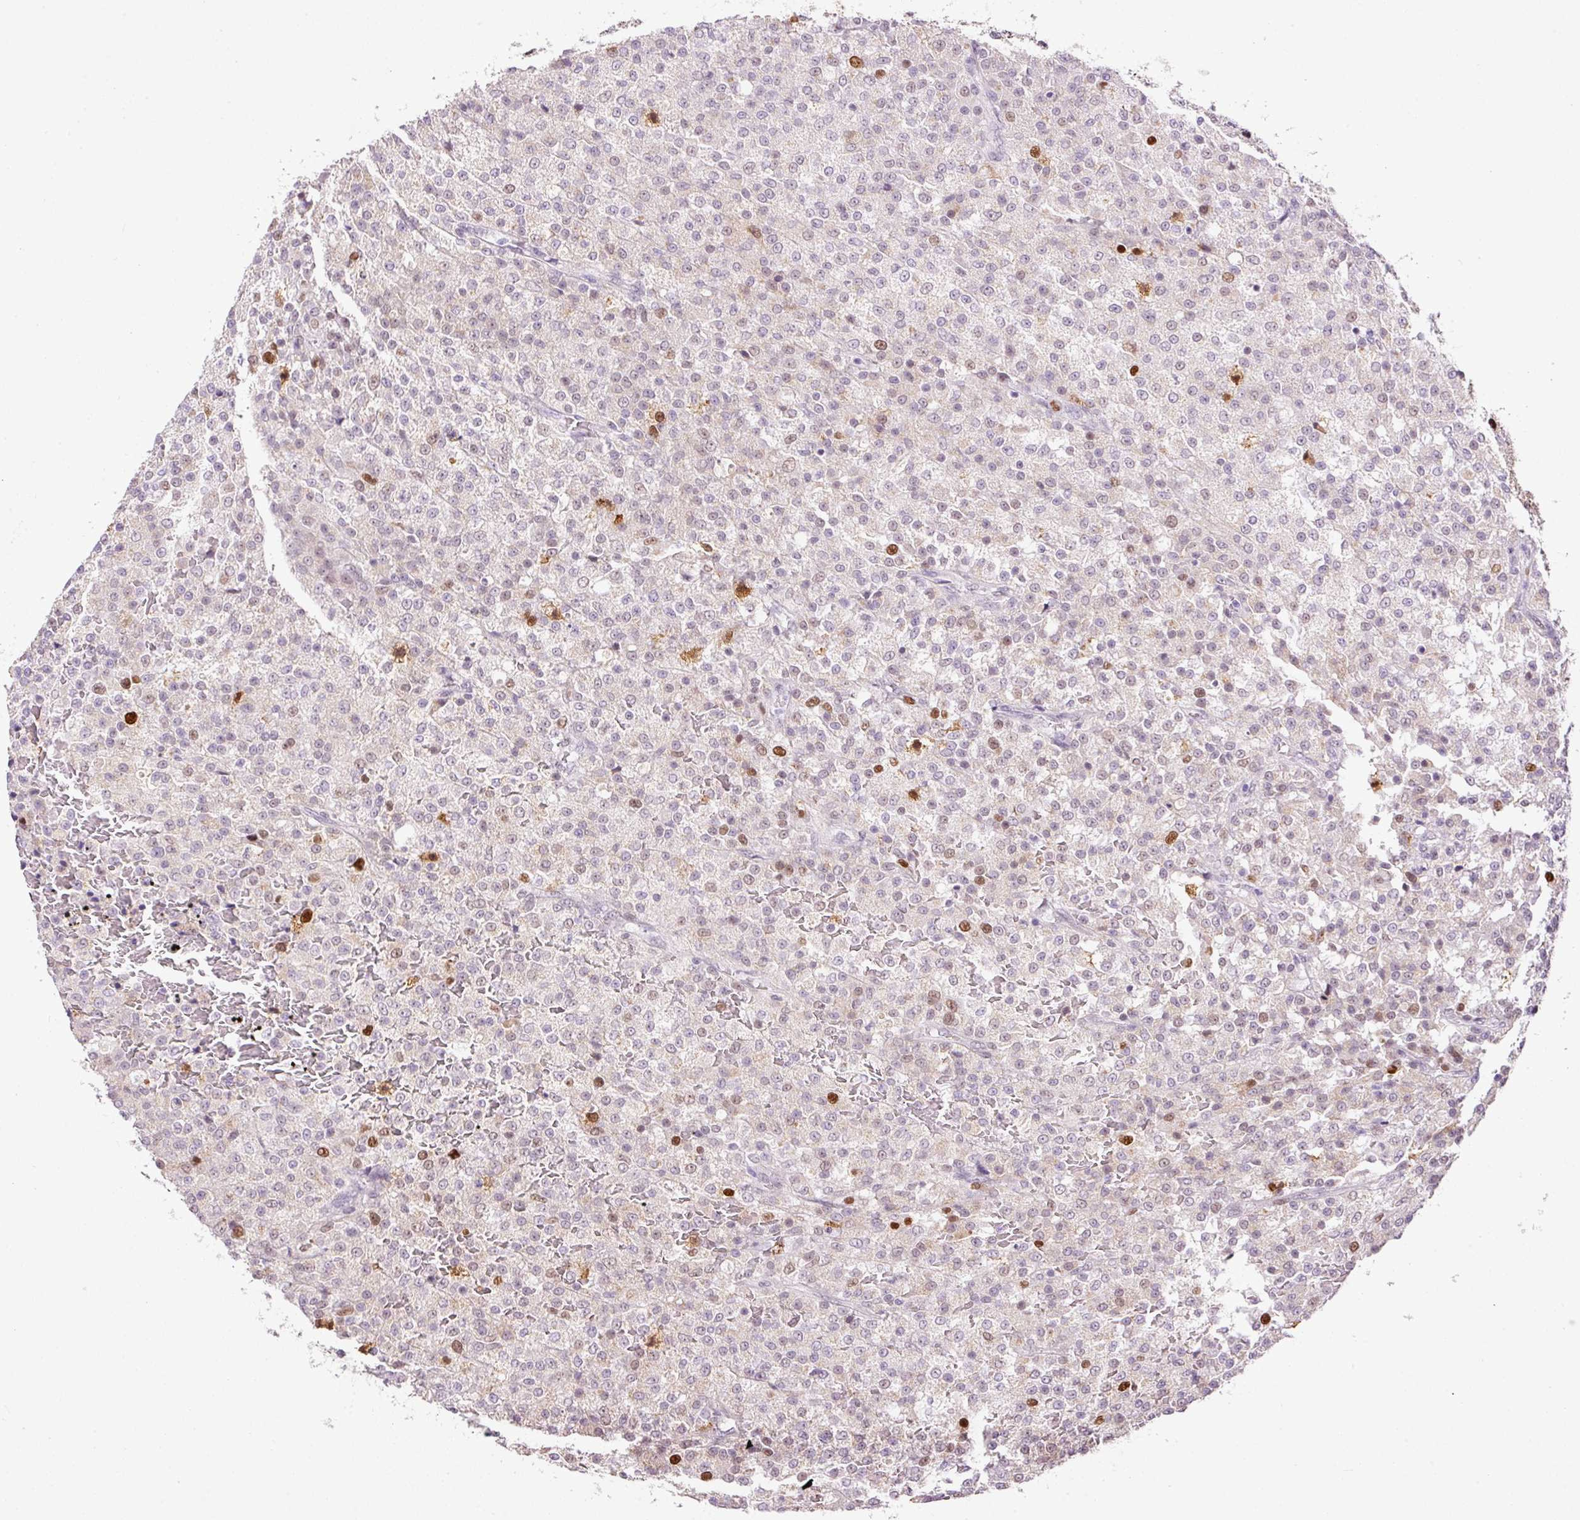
{"staining": {"intensity": "moderate", "quantity": "<25%", "location": "nuclear"}, "tissue": "testis cancer", "cell_type": "Tumor cells", "image_type": "cancer", "snomed": [{"axis": "morphology", "description": "Seminoma, NOS"}, {"axis": "topography", "description": "Testis"}], "caption": "This image reveals immunohistochemistry staining of human seminoma (testis), with low moderate nuclear positivity in about <25% of tumor cells.", "gene": "KPNA2", "patient": {"sex": "male", "age": 59}}